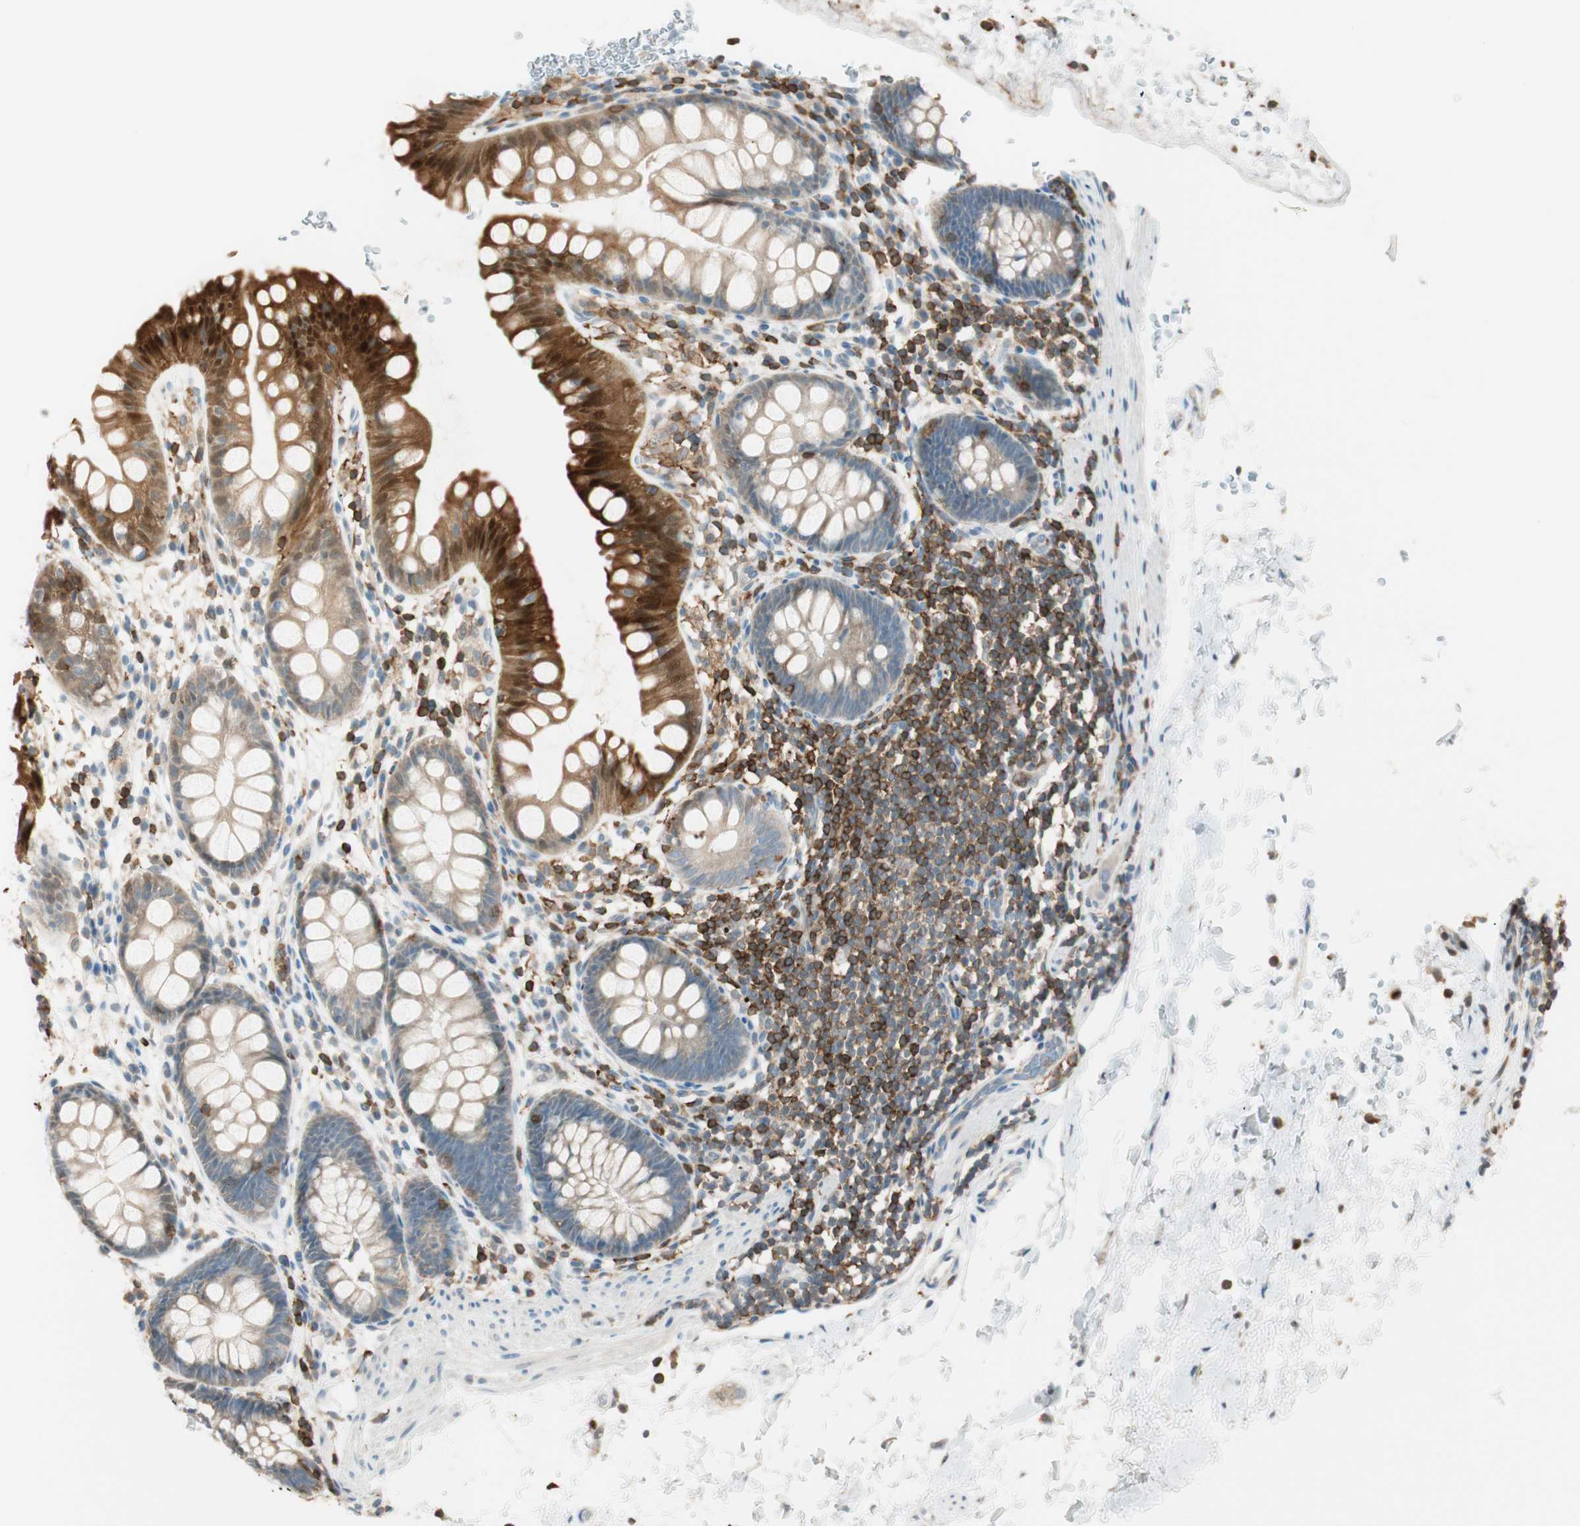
{"staining": {"intensity": "strong", "quantity": "25%-75%", "location": "cytoplasmic/membranous"}, "tissue": "rectum", "cell_type": "Glandular cells", "image_type": "normal", "snomed": [{"axis": "morphology", "description": "Normal tissue, NOS"}, {"axis": "topography", "description": "Rectum"}], "caption": "Protein staining demonstrates strong cytoplasmic/membranous expression in about 25%-75% of glandular cells in unremarkable rectum. The staining is performed using DAB brown chromogen to label protein expression. The nuclei are counter-stained blue using hematoxylin.", "gene": "HPGD", "patient": {"sex": "female", "age": 24}}